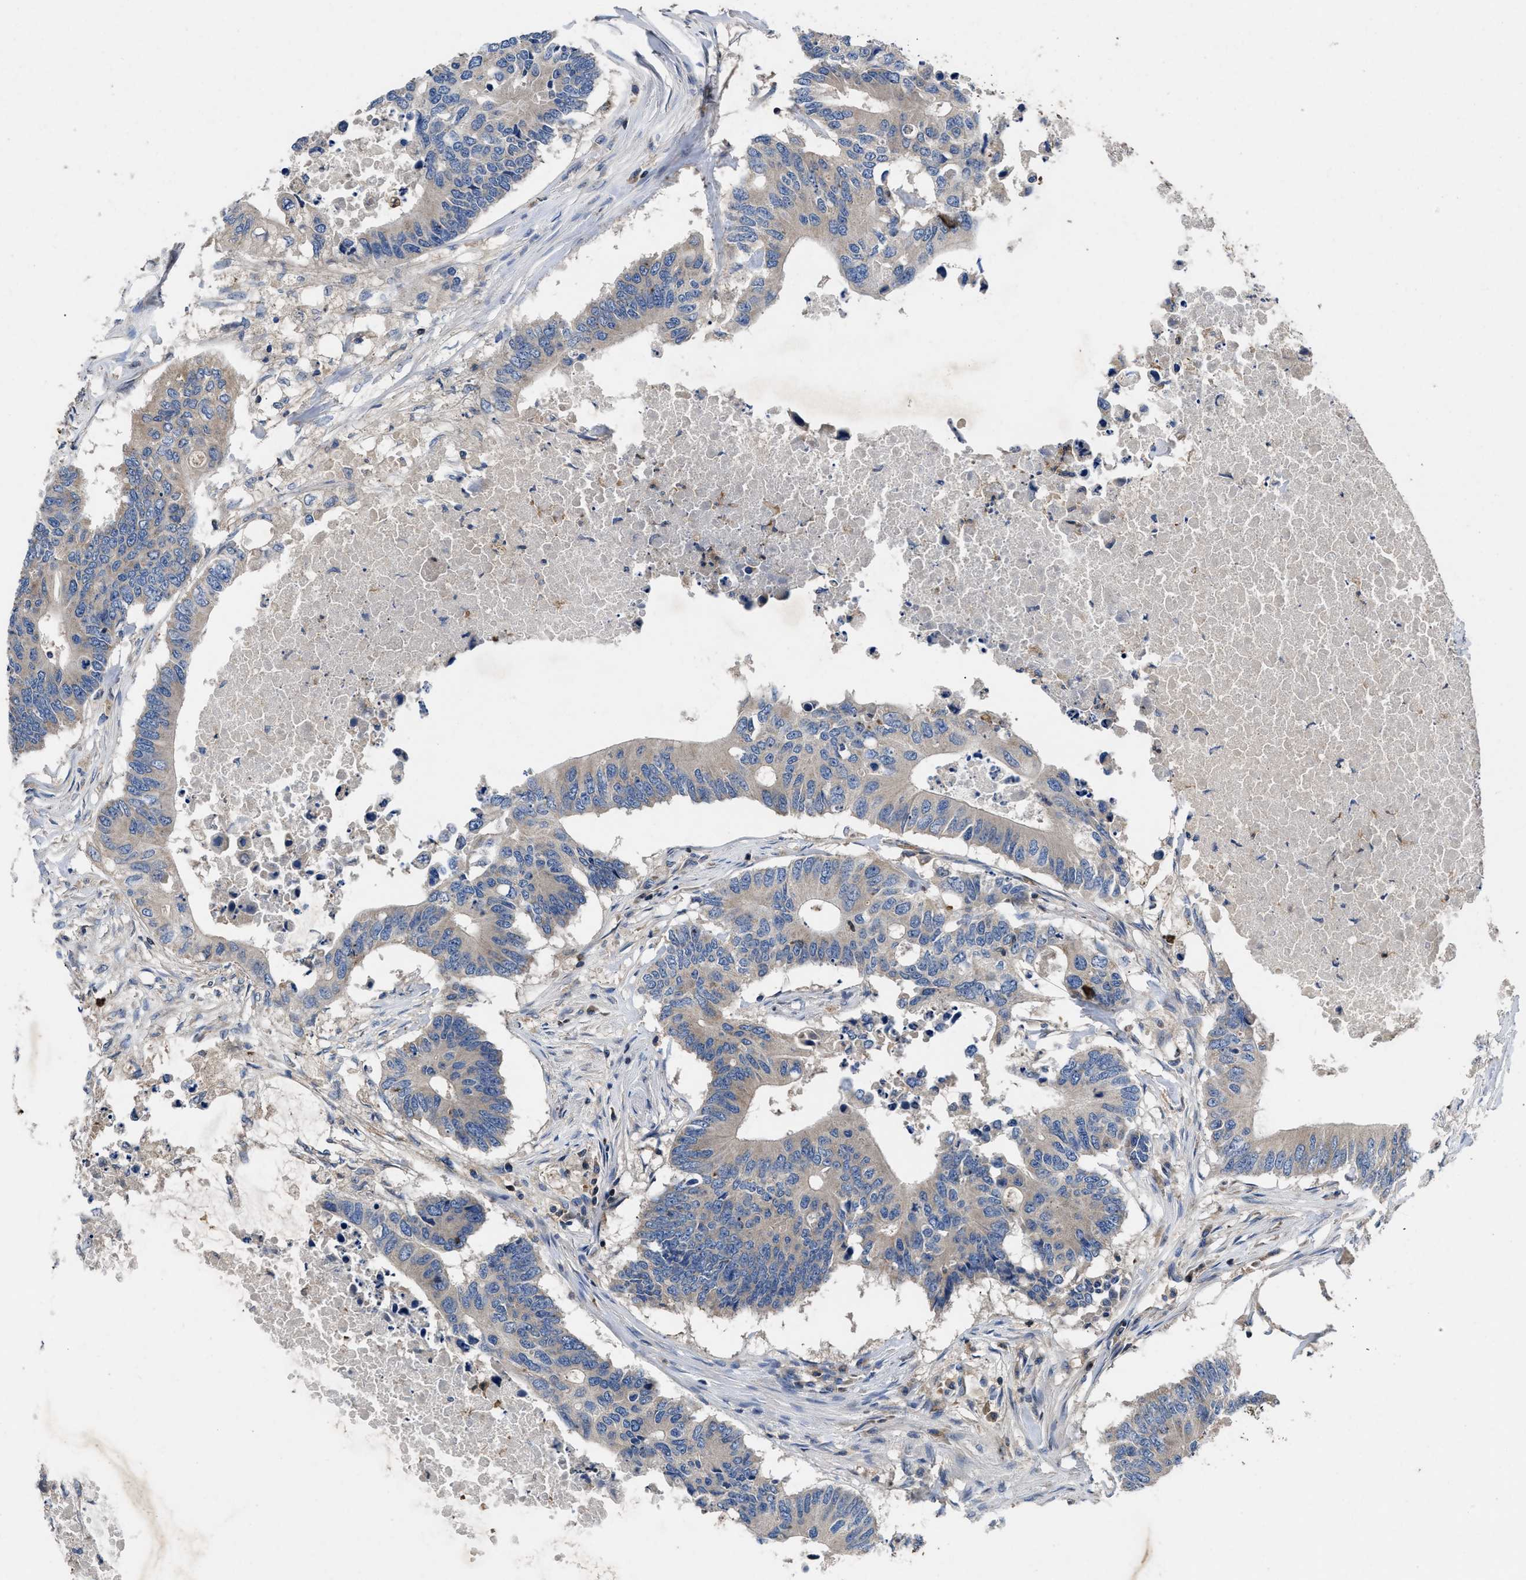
{"staining": {"intensity": "negative", "quantity": "none", "location": "none"}, "tissue": "colorectal cancer", "cell_type": "Tumor cells", "image_type": "cancer", "snomed": [{"axis": "morphology", "description": "Adenocarcinoma, NOS"}, {"axis": "topography", "description": "Colon"}], "caption": "DAB (3,3'-diaminobenzidine) immunohistochemical staining of colorectal adenocarcinoma reveals no significant staining in tumor cells. (IHC, brightfield microscopy, high magnification).", "gene": "YBEY", "patient": {"sex": "male", "age": 71}}